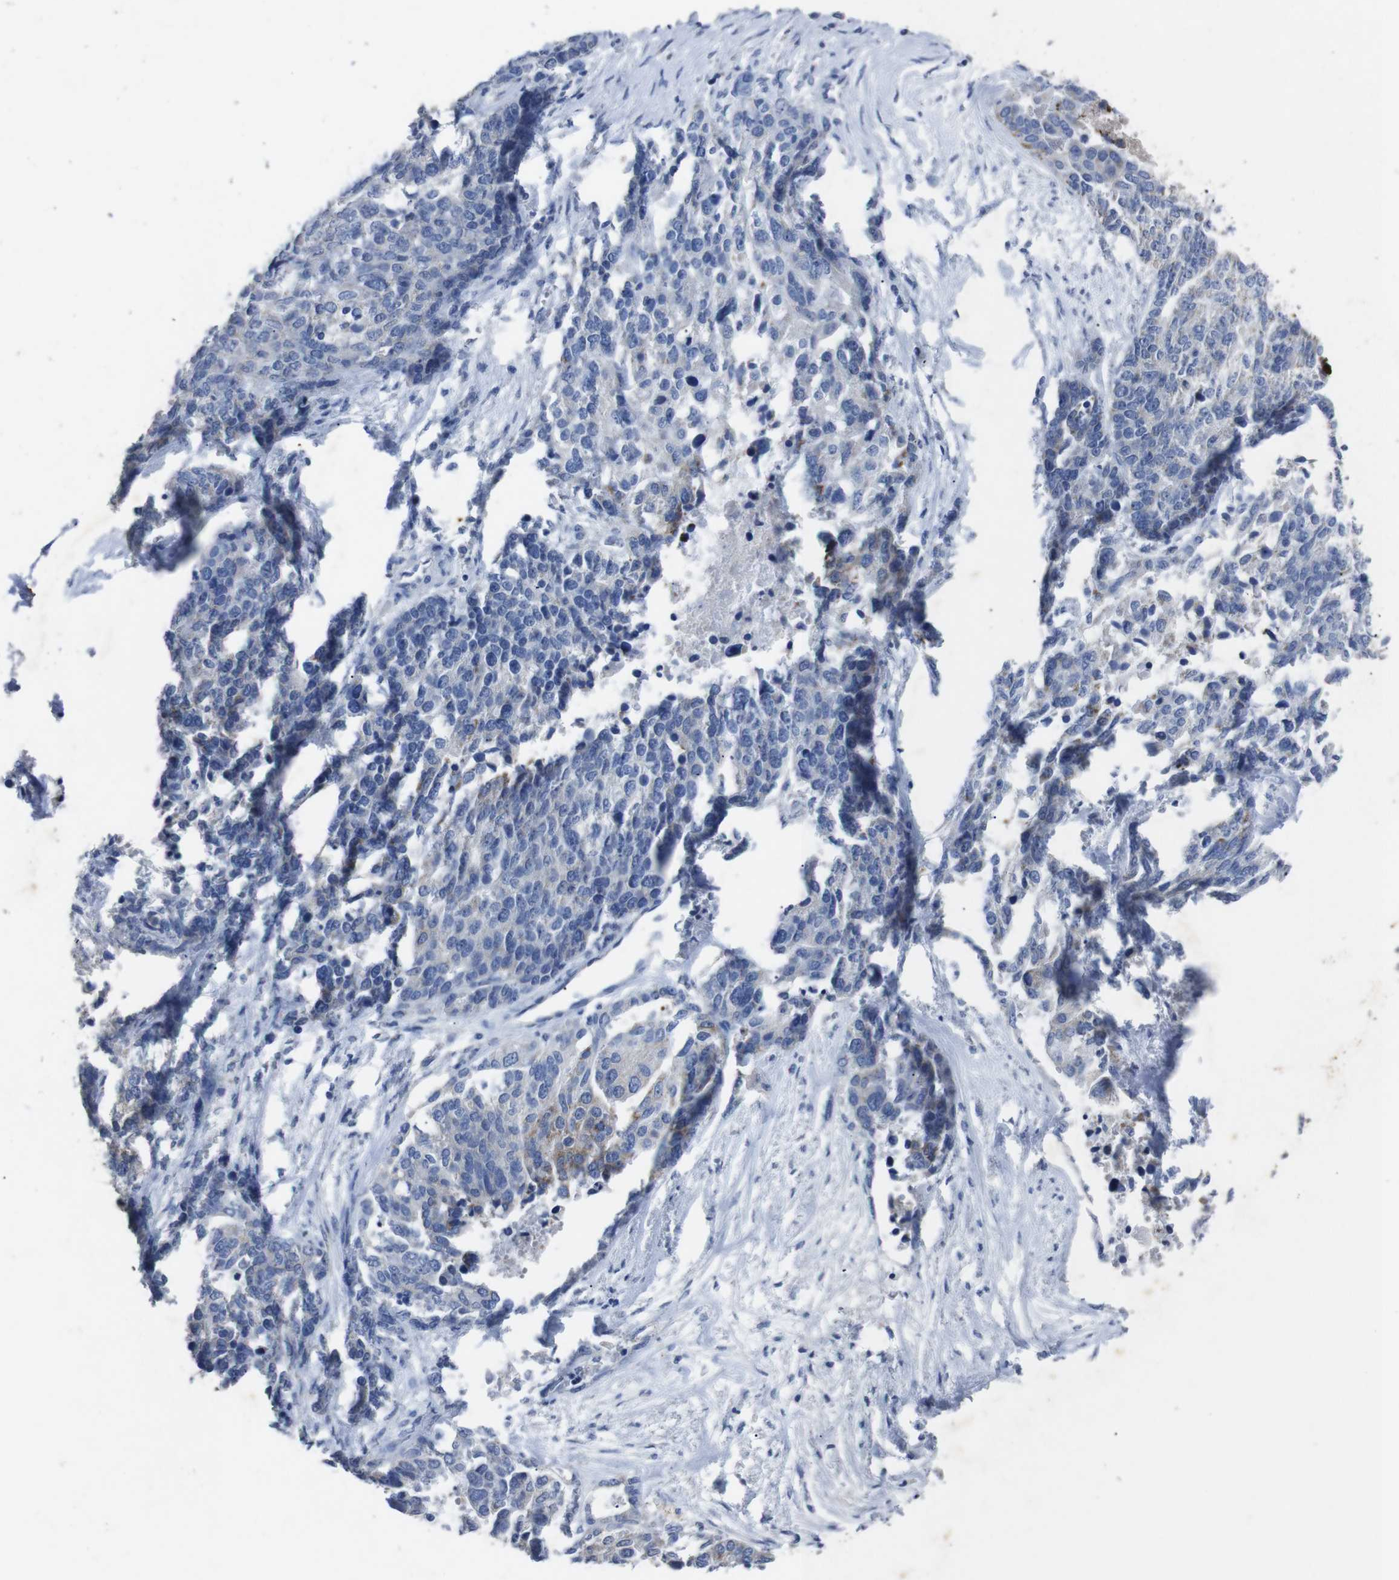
{"staining": {"intensity": "negative", "quantity": "none", "location": "none"}, "tissue": "ovarian cancer", "cell_type": "Tumor cells", "image_type": "cancer", "snomed": [{"axis": "morphology", "description": "Cystadenocarcinoma, serous, NOS"}, {"axis": "topography", "description": "Ovary"}], "caption": "The IHC micrograph has no significant positivity in tumor cells of serous cystadenocarcinoma (ovarian) tissue. (Stains: DAB (3,3'-diaminobenzidine) immunohistochemistry with hematoxylin counter stain, Microscopy: brightfield microscopy at high magnification).", "gene": "GJB2", "patient": {"sex": "female", "age": 44}}